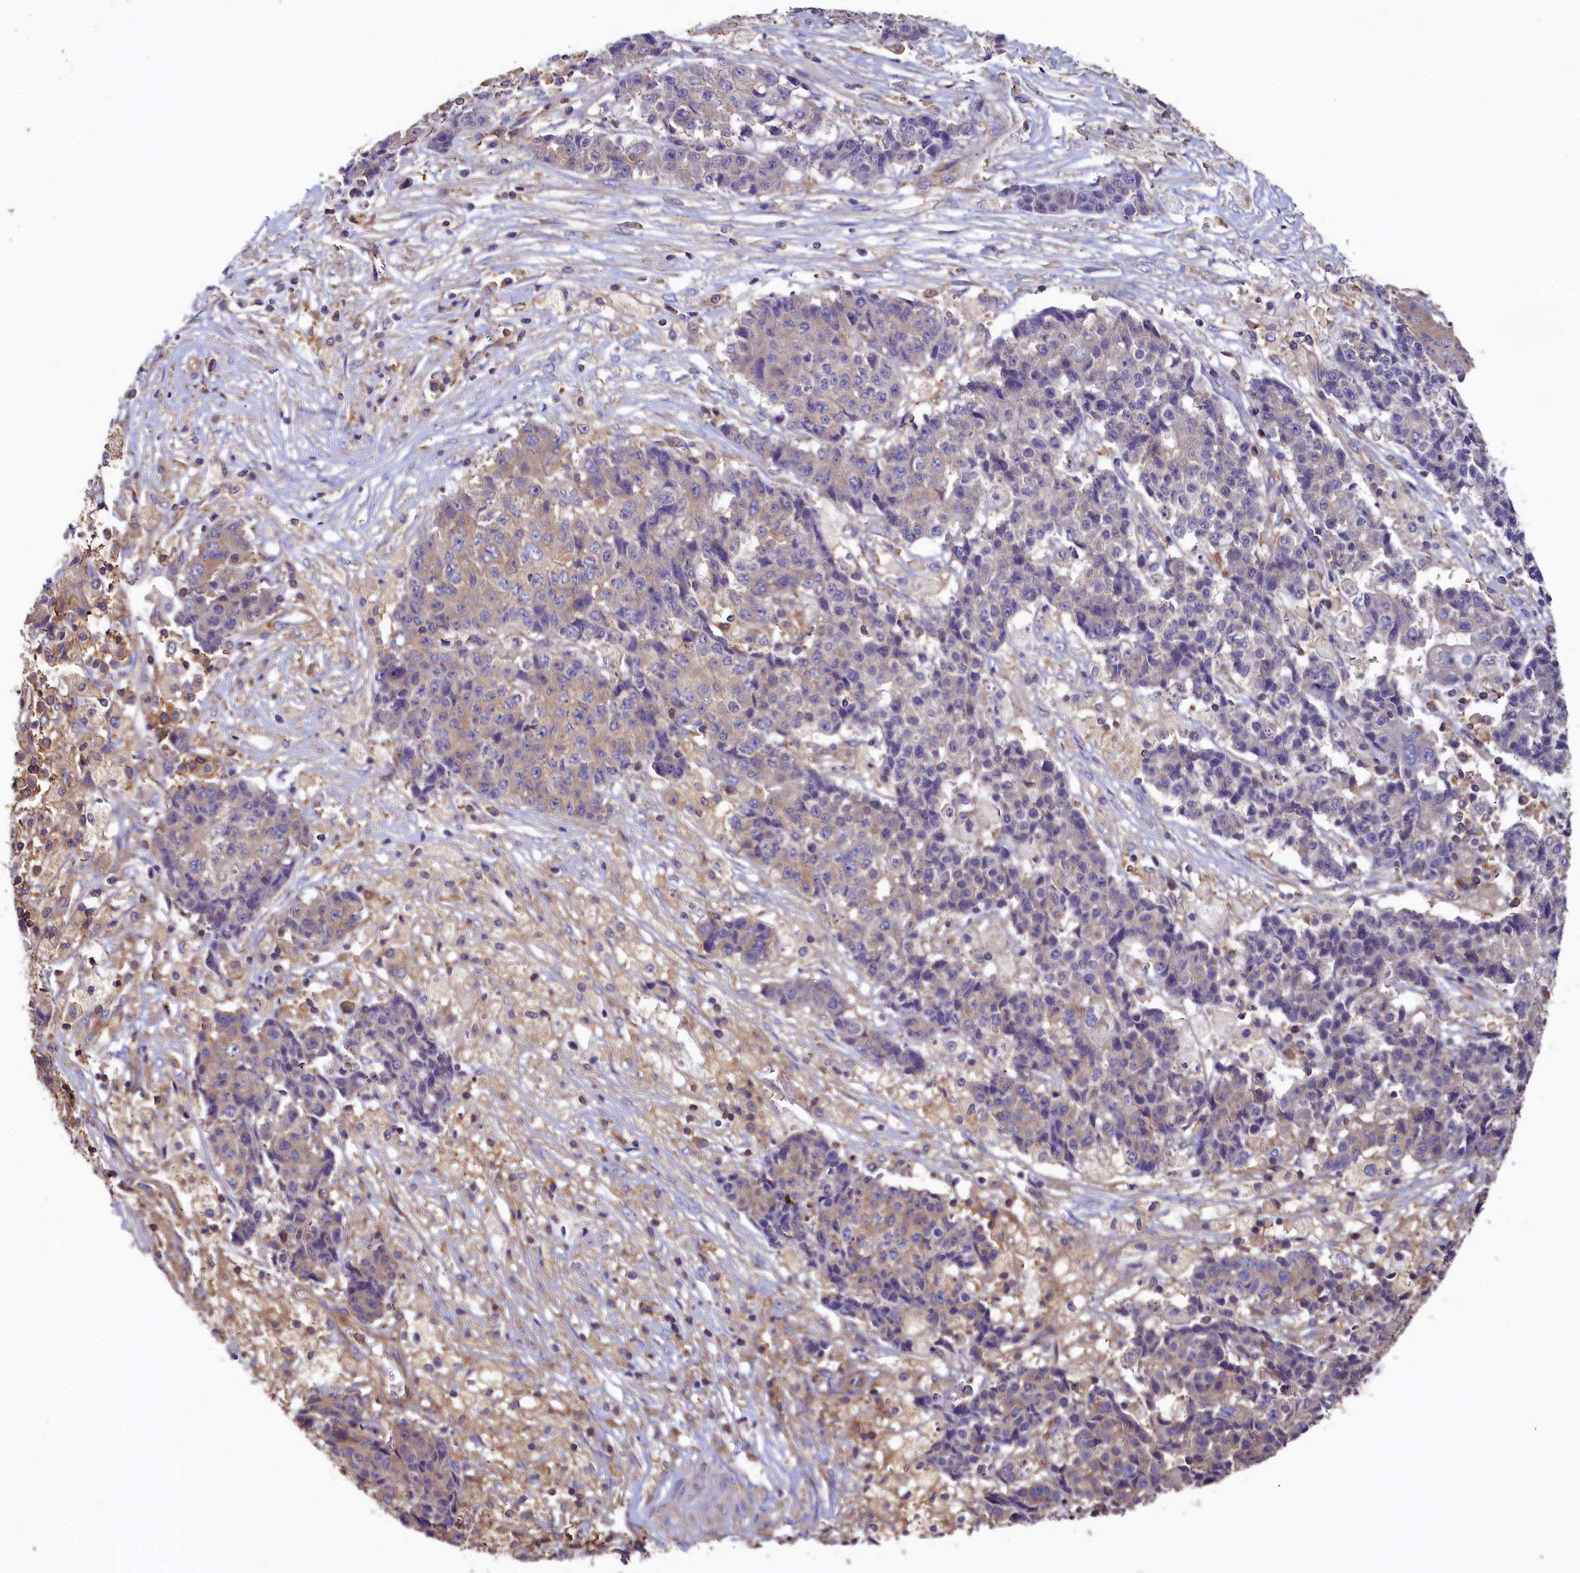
{"staining": {"intensity": "weak", "quantity": "<25%", "location": "cytoplasmic/membranous"}, "tissue": "ovarian cancer", "cell_type": "Tumor cells", "image_type": "cancer", "snomed": [{"axis": "morphology", "description": "Carcinoma, endometroid"}, {"axis": "topography", "description": "Ovary"}], "caption": "Image shows no protein expression in tumor cells of ovarian cancer (endometroid carcinoma) tissue. (DAB (3,3'-diaminobenzidine) immunohistochemistry (IHC) with hematoxylin counter stain).", "gene": "PPIP5K1", "patient": {"sex": "female", "age": 42}}